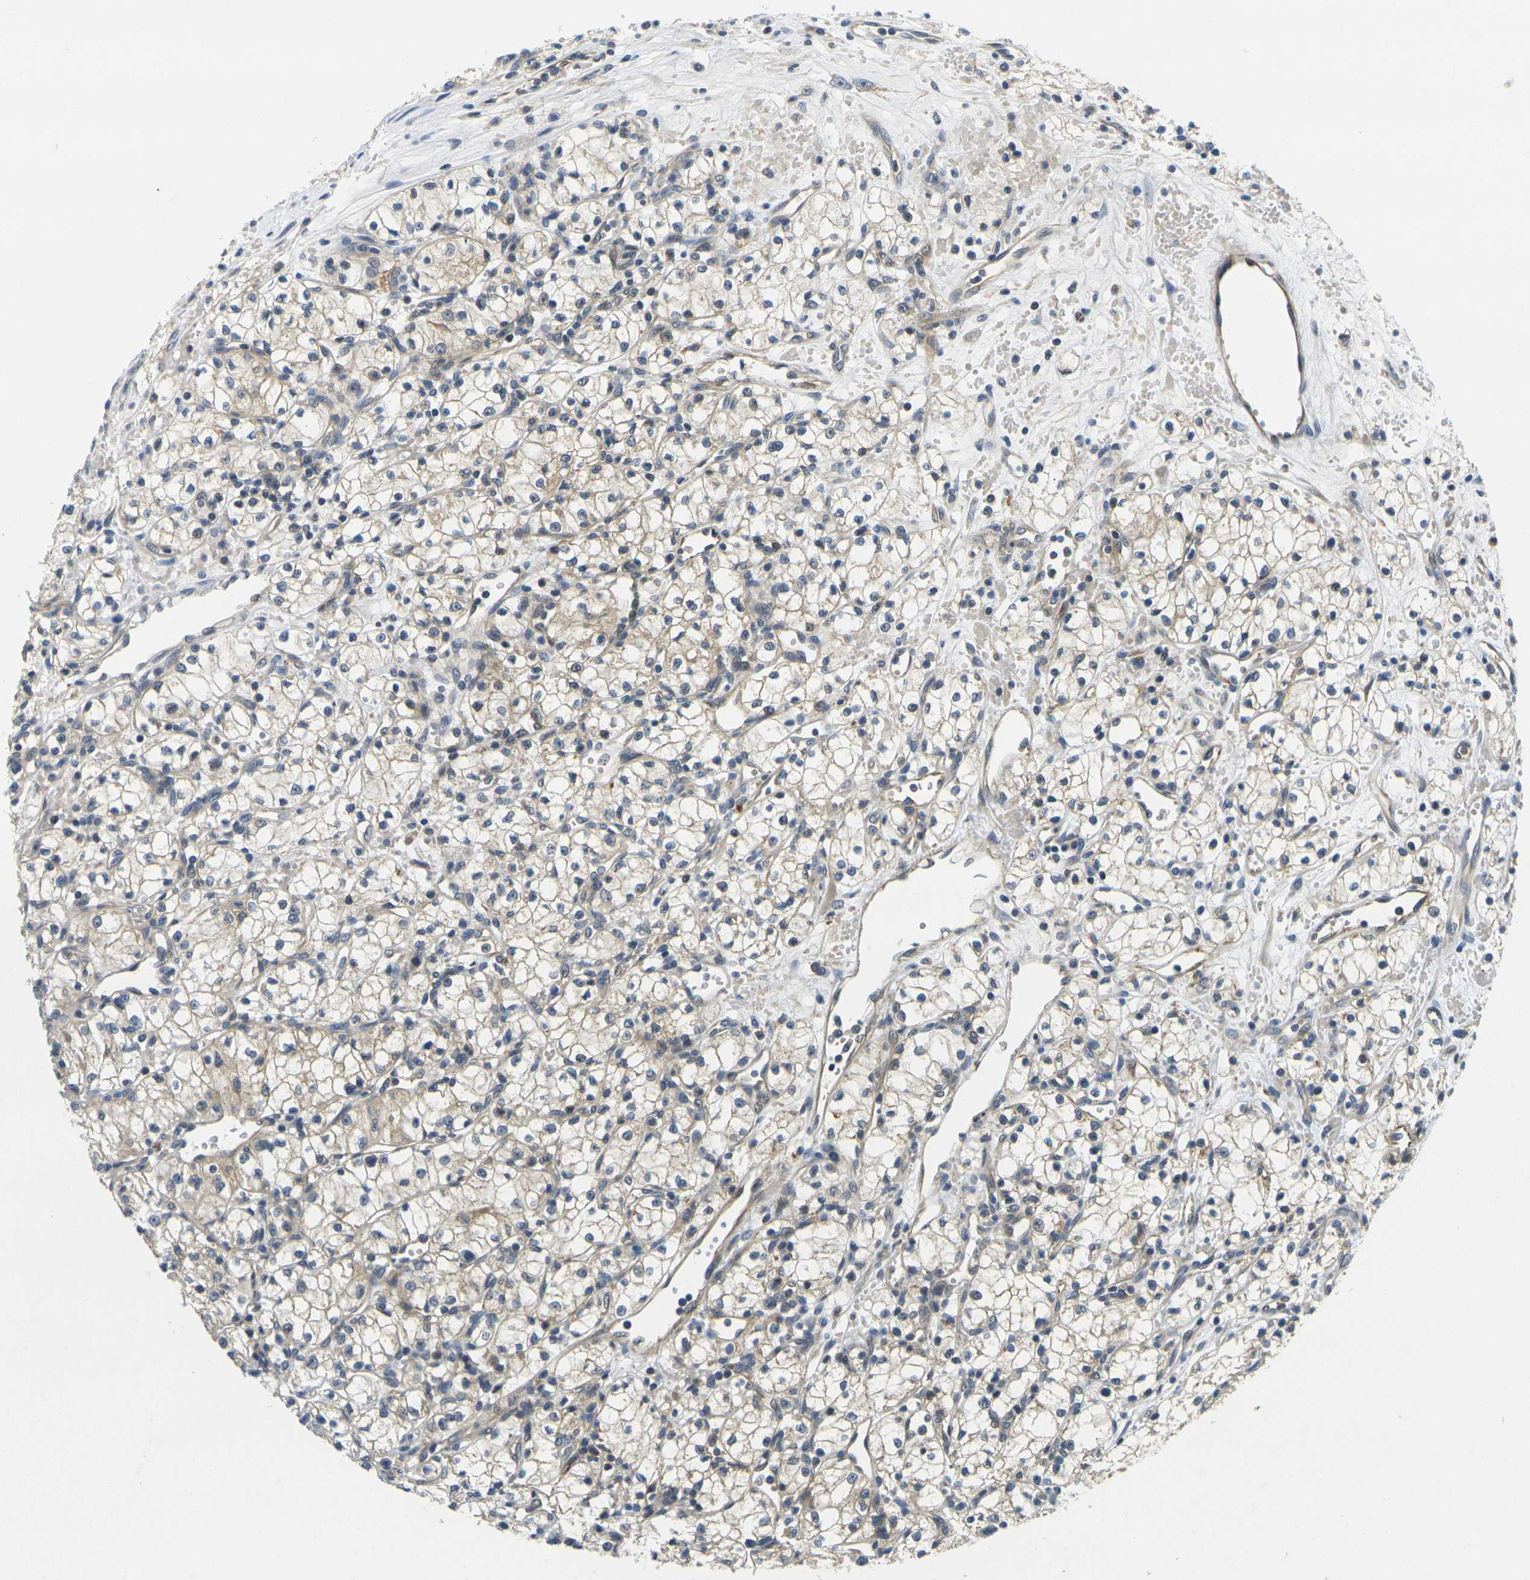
{"staining": {"intensity": "weak", "quantity": "<25%", "location": "cytoplasmic/membranous"}, "tissue": "renal cancer", "cell_type": "Tumor cells", "image_type": "cancer", "snomed": [{"axis": "morphology", "description": "Normal tissue, NOS"}, {"axis": "morphology", "description": "Adenocarcinoma, NOS"}, {"axis": "topography", "description": "Kidney"}], "caption": "This is a photomicrograph of immunohistochemistry (IHC) staining of adenocarcinoma (renal), which shows no expression in tumor cells.", "gene": "MINAR2", "patient": {"sex": "male", "age": 59}}